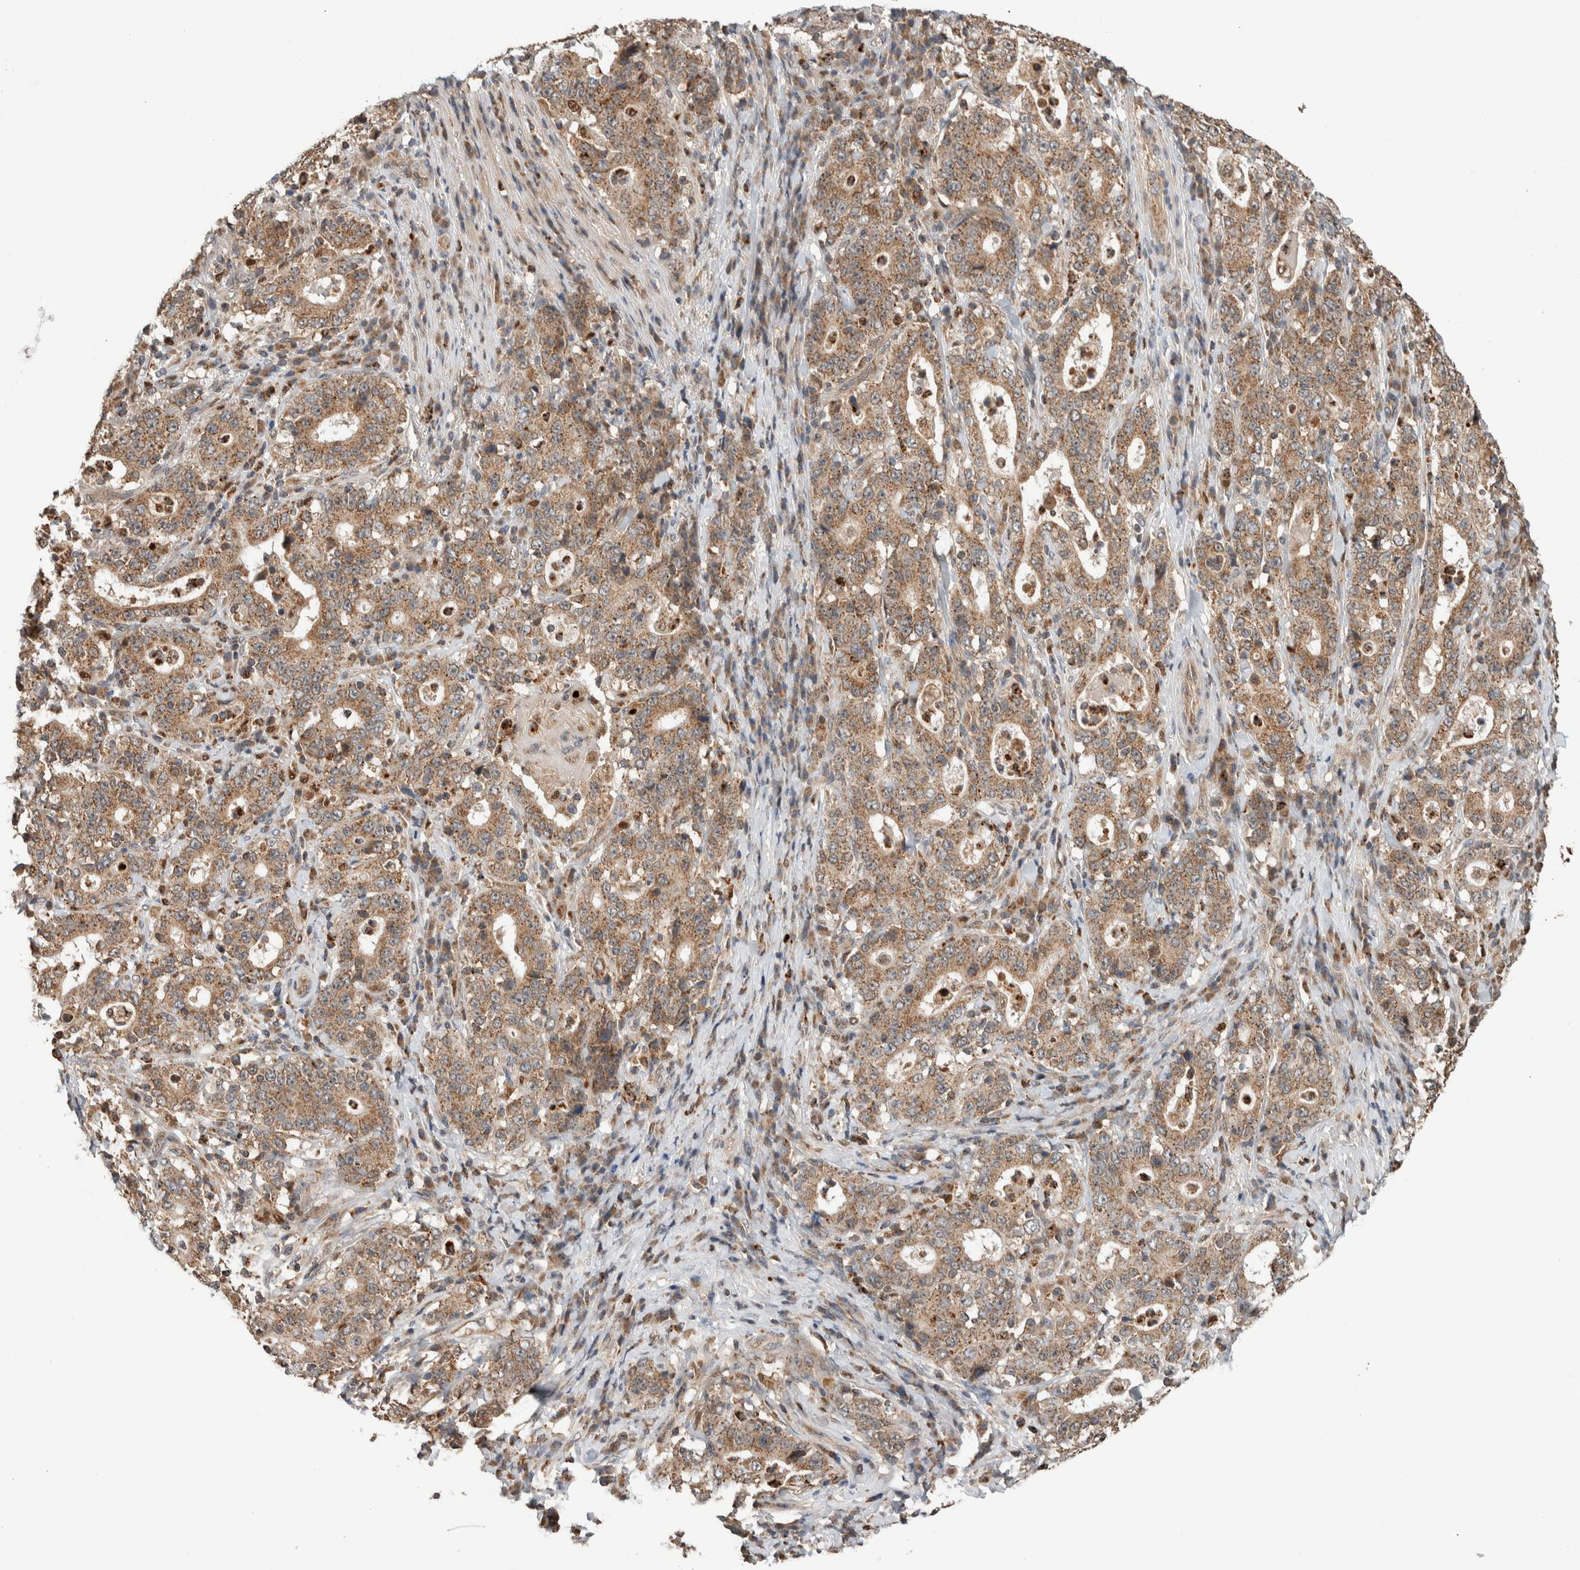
{"staining": {"intensity": "moderate", "quantity": ">75%", "location": "cytoplasmic/membranous"}, "tissue": "stomach cancer", "cell_type": "Tumor cells", "image_type": "cancer", "snomed": [{"axis": "morphology", "description": "Normal tissue, NOS"}, {"axis": "morphology", "description": "Adenocarcinoma, NOS"}, {"axis": "topography", "description": "Stomach, upper"}, {"axis": "topography", "description": "Stomach"}], "caption": "Stomach adenocarcinoma stained for a protein reveals moderate cytoplasmic/membranous positivity in tumor cells.", "gene": "VPS53", "patient": {"sex": "male", "age": 59}}